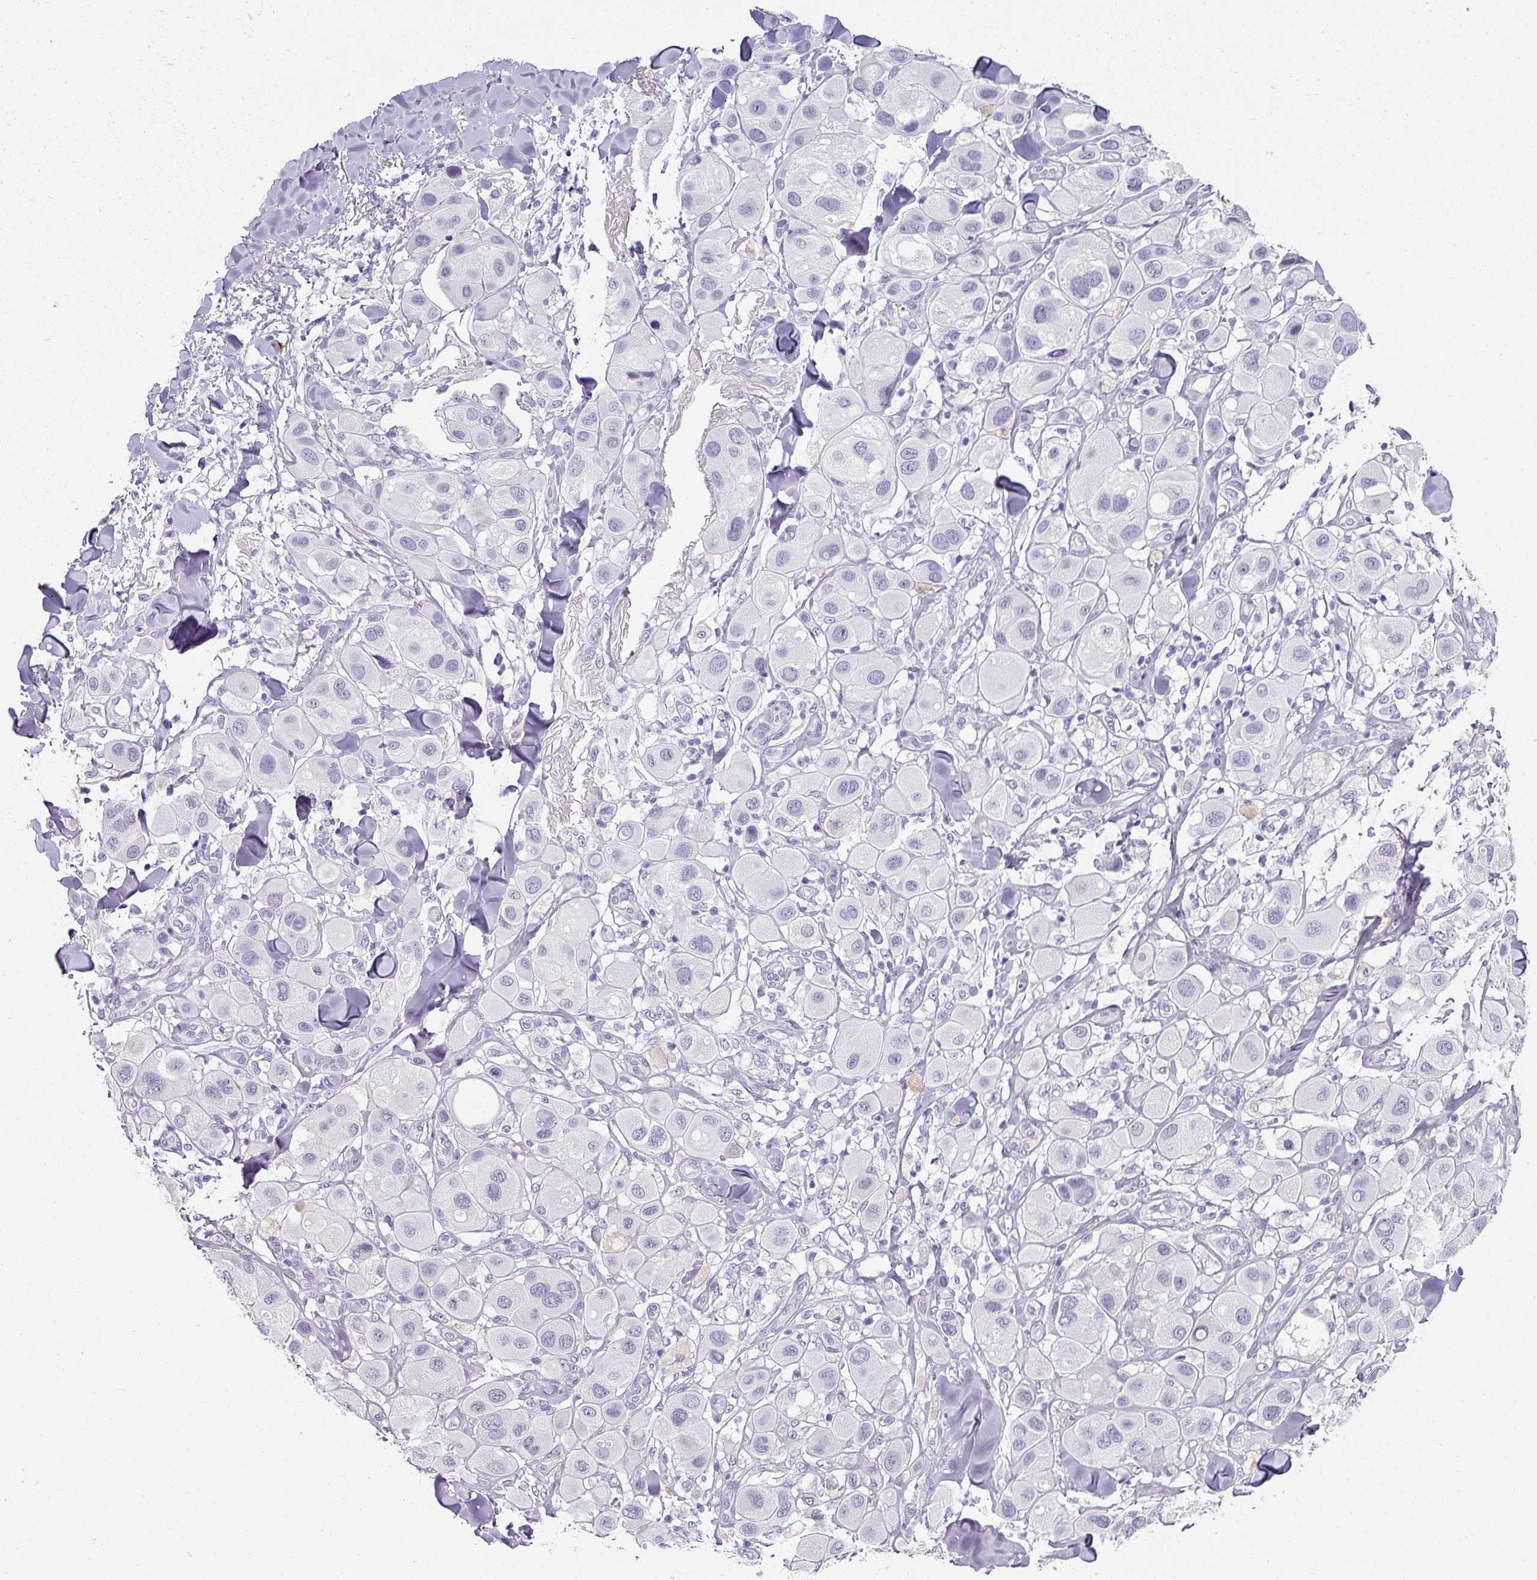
{"staining": {"intensity": "negative", "quantity": "none", "location": "none"}, "tissue": "melanoma", "cell_type": "Tumor cells", "image_type": "cancer", "snomed": [{"axis": "morphology", "description": "Malignant melanoma, Metastatic site"}, {"axis": "topography", "description": "Skin"}], "caption": "IHC of human malignant melanoma (metastatic site) demonstrates no staining in tumor cells.", "gene": "TRA2A", "patient": {"sex": "male", "age": 41}}